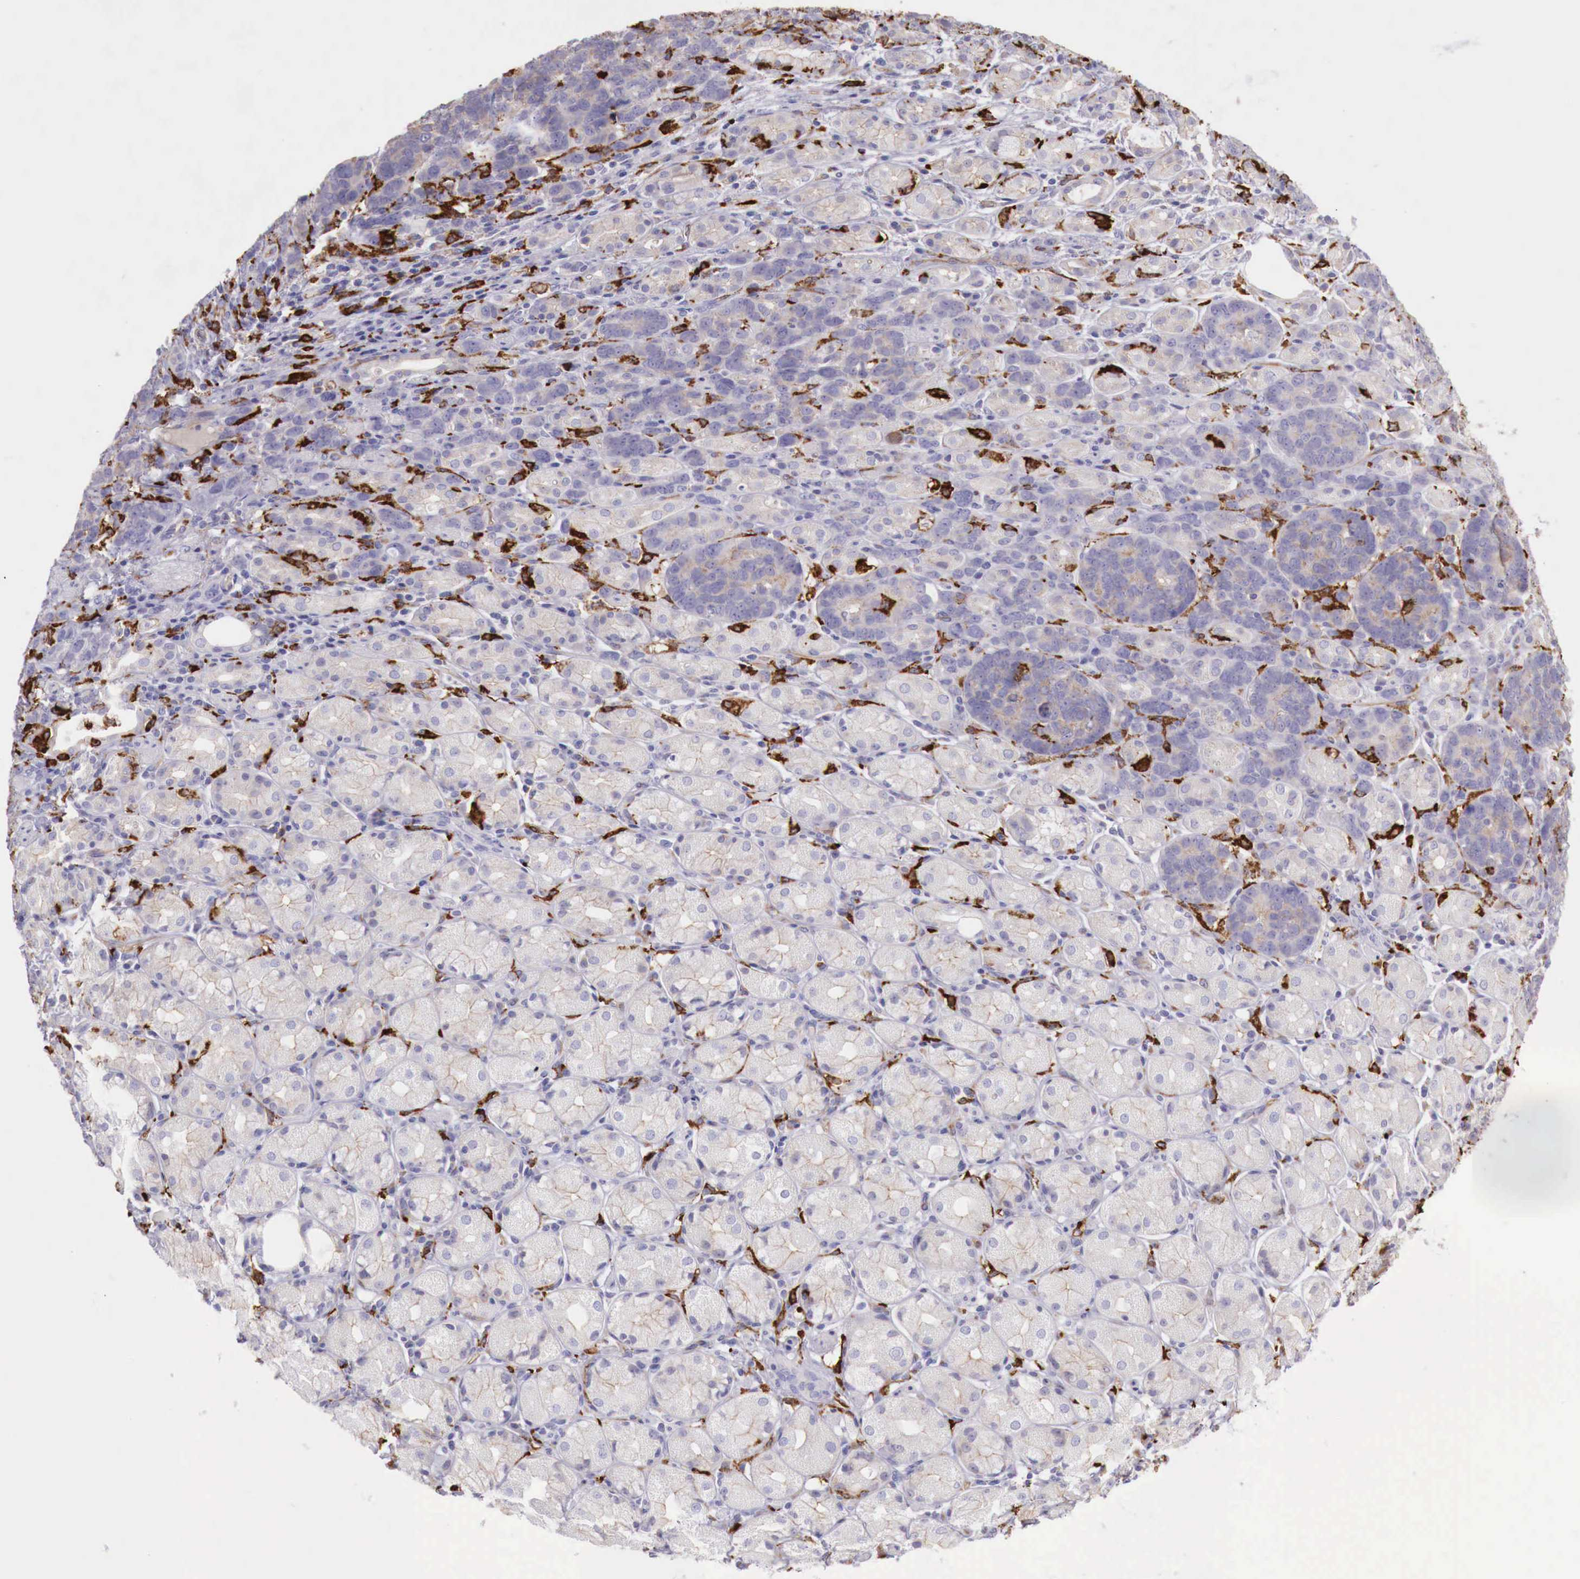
{"staining": {"intensity": "weak", "quantity": "25%-75%", "location": "cytoplasmic/membranous"}, "tissue": "stomach cancer", "cell_type": "Tumor cells", "image_type": "cancer", "snomed": [{"axis": "morphology", "description": "Adenocarcinoma, NOS"}, {"axis": "topography", "description": "Stomach, upper"}], "caption": "A low amount of weak cytoplasmic/membranous staining is appreciated in approximately 25%-75% of tumor cells in stomach adenocarcinoma tissue.", "gene": "MSR1", "patient": {"sex": "male", "age": 71}}